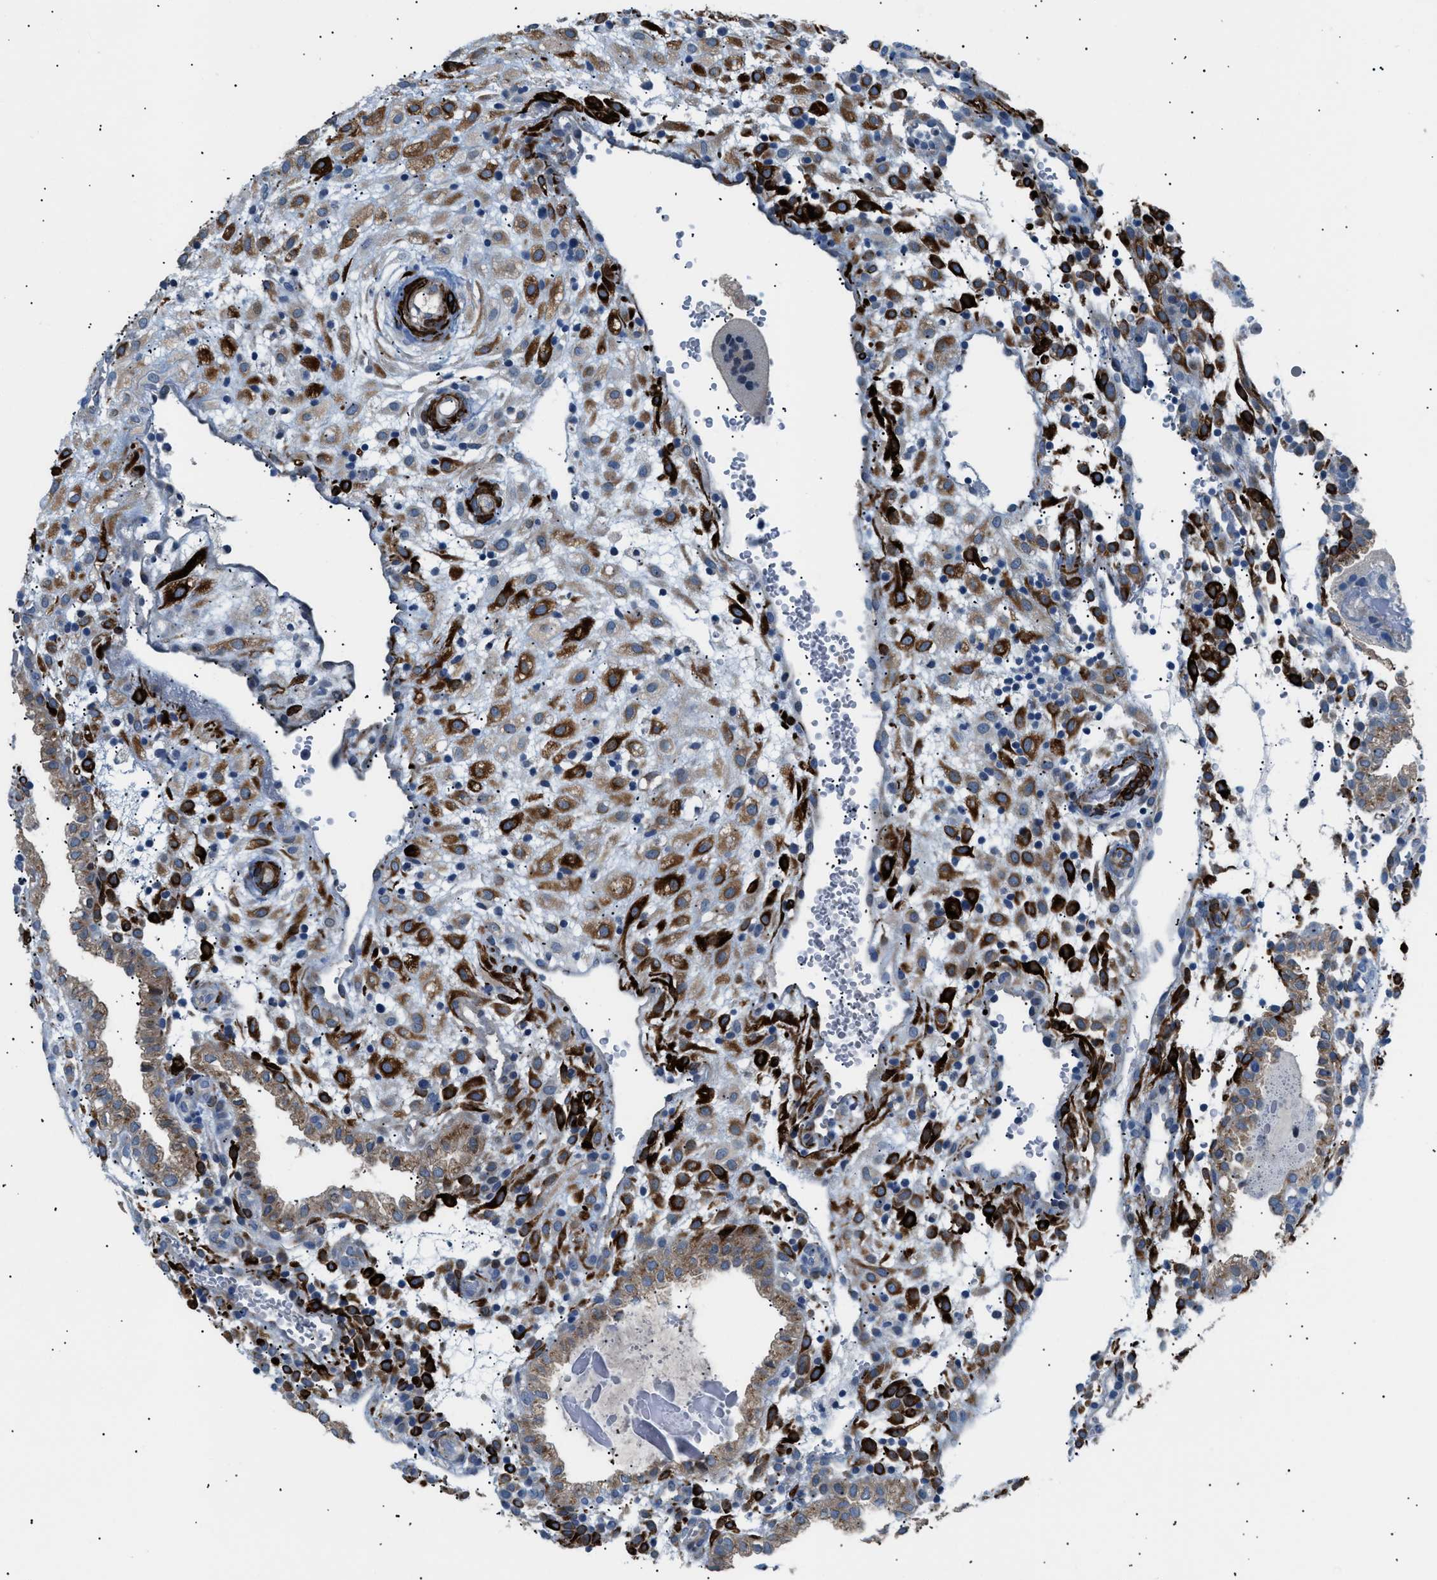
{"staining": {"intensity": "strong", "quantity": ">75%", "location": "cytoplasmic/membranous"}, "tissue": "placenta", "cell_type": "Decidual cells", "image_type": "normal", "snomed": [{"axis": "morphology", "description": "Normal tissue, NOS"}, {"axis": "topography", "description": "Placenta"}], "caption": "Placenta stained with DAB (3,3'-diaminobenzidine) IHC shows high levels of strong cytoplasmic/membranous staining in about >75% of decidual cells. The staining is performed using DAB (3,3'-diaminobenzidine) brown chromogen to label protein expression. The nuclei are counter-stained blue using hematoxylin.", "gene": "ICA1", "patient": {"sex": "female", "age": 18}}